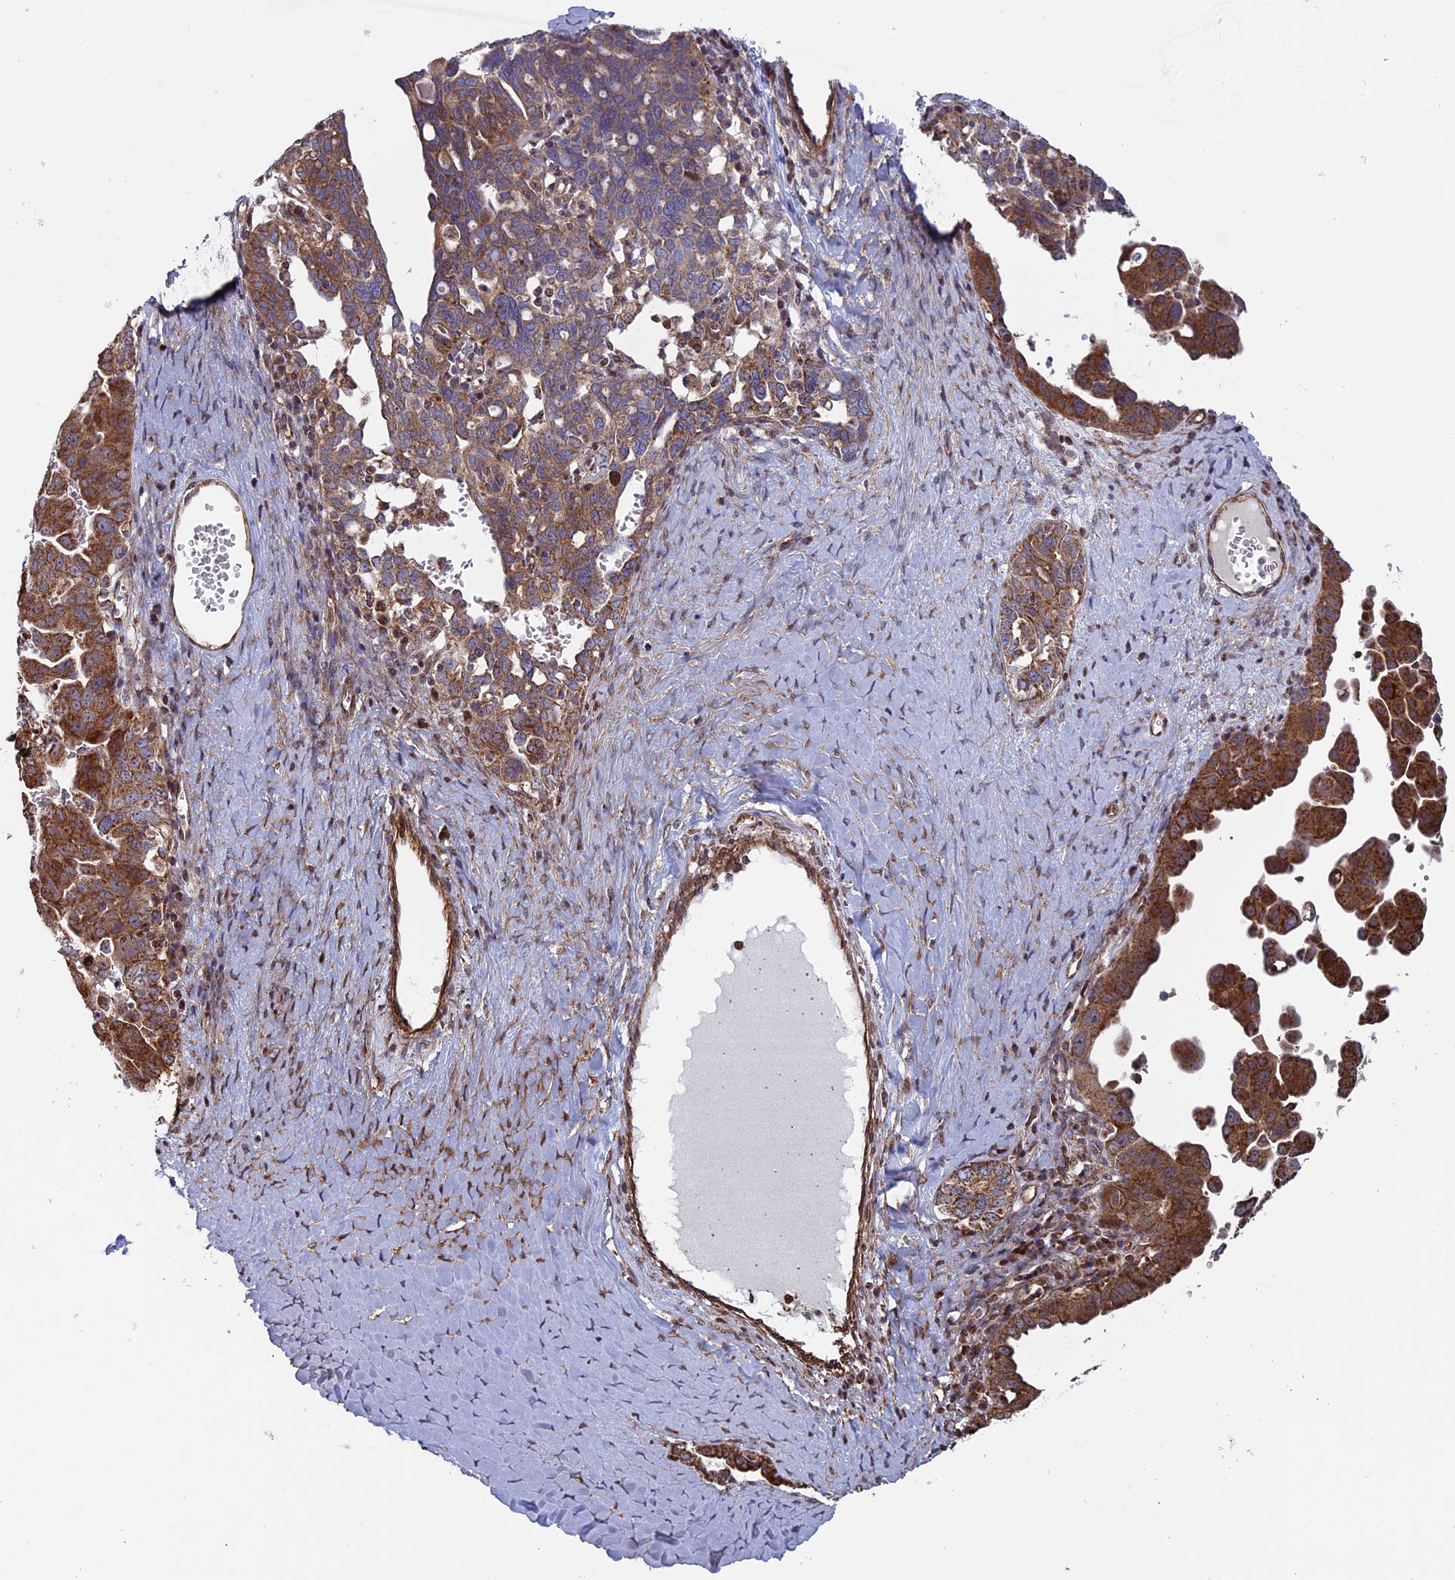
{"staining": {"intensity": "moderate", "quantity": ">75%", "location": "cytoplasmic/membranous"}, "tissue": "ovarian cancer", "cell_type": "Tumor cells", "image_type": "cancer", "snomed": [{"axis": "morphology", "description": "Carcinoma, endometroid"}, {"axis": "topography", "description": "Ovary"}], "caption": "There is medium levels of moderate cytoplasmic/membranous expression in tumor cells of ovarian cancer, as demonstrated by immunohistochemical staining (brown color).", "gene": "CCDC8", "patient": {"sex": "female", "age": 62}}